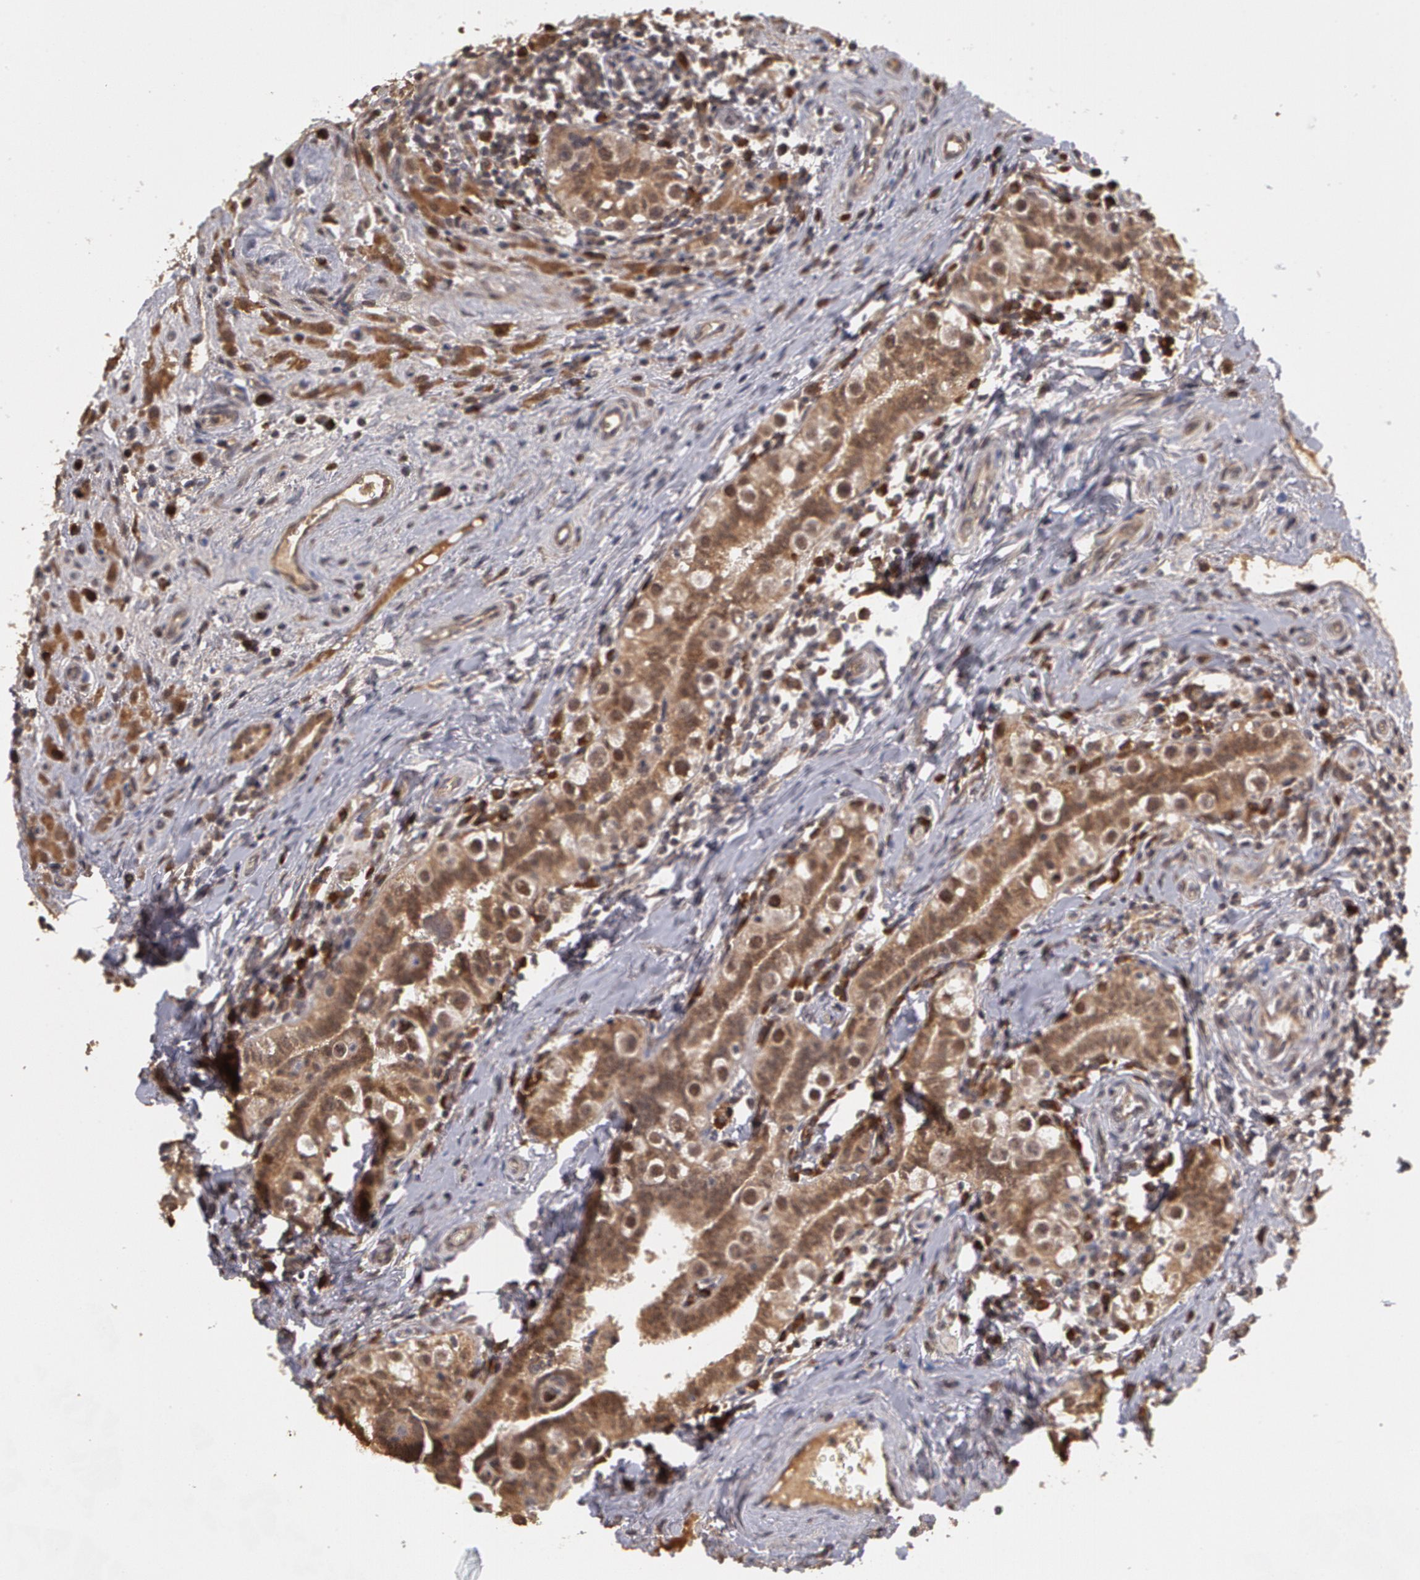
{"staining": {"intensity": "strong", "quantity": ">75%", "location": "cytoplasmic/membranous,nuclear"}, "tissue": "testis cancer", "cell_type": "Tumor cells", "image_type": "cancer", "snomed": [{"axis": "morphology", "description": "Seminoma, NOS"}, {"axis": "topography", "description": "Testis"}], "caption": "About >75% of tumor cells in human testis cancer (seminoma) display strong cytoplasmic/membranous and nuclear protein staining as visualized by brown immunohistochemical staining.", "gene": "GLIS1", "patient": {"sex": "male", "age": 32}}